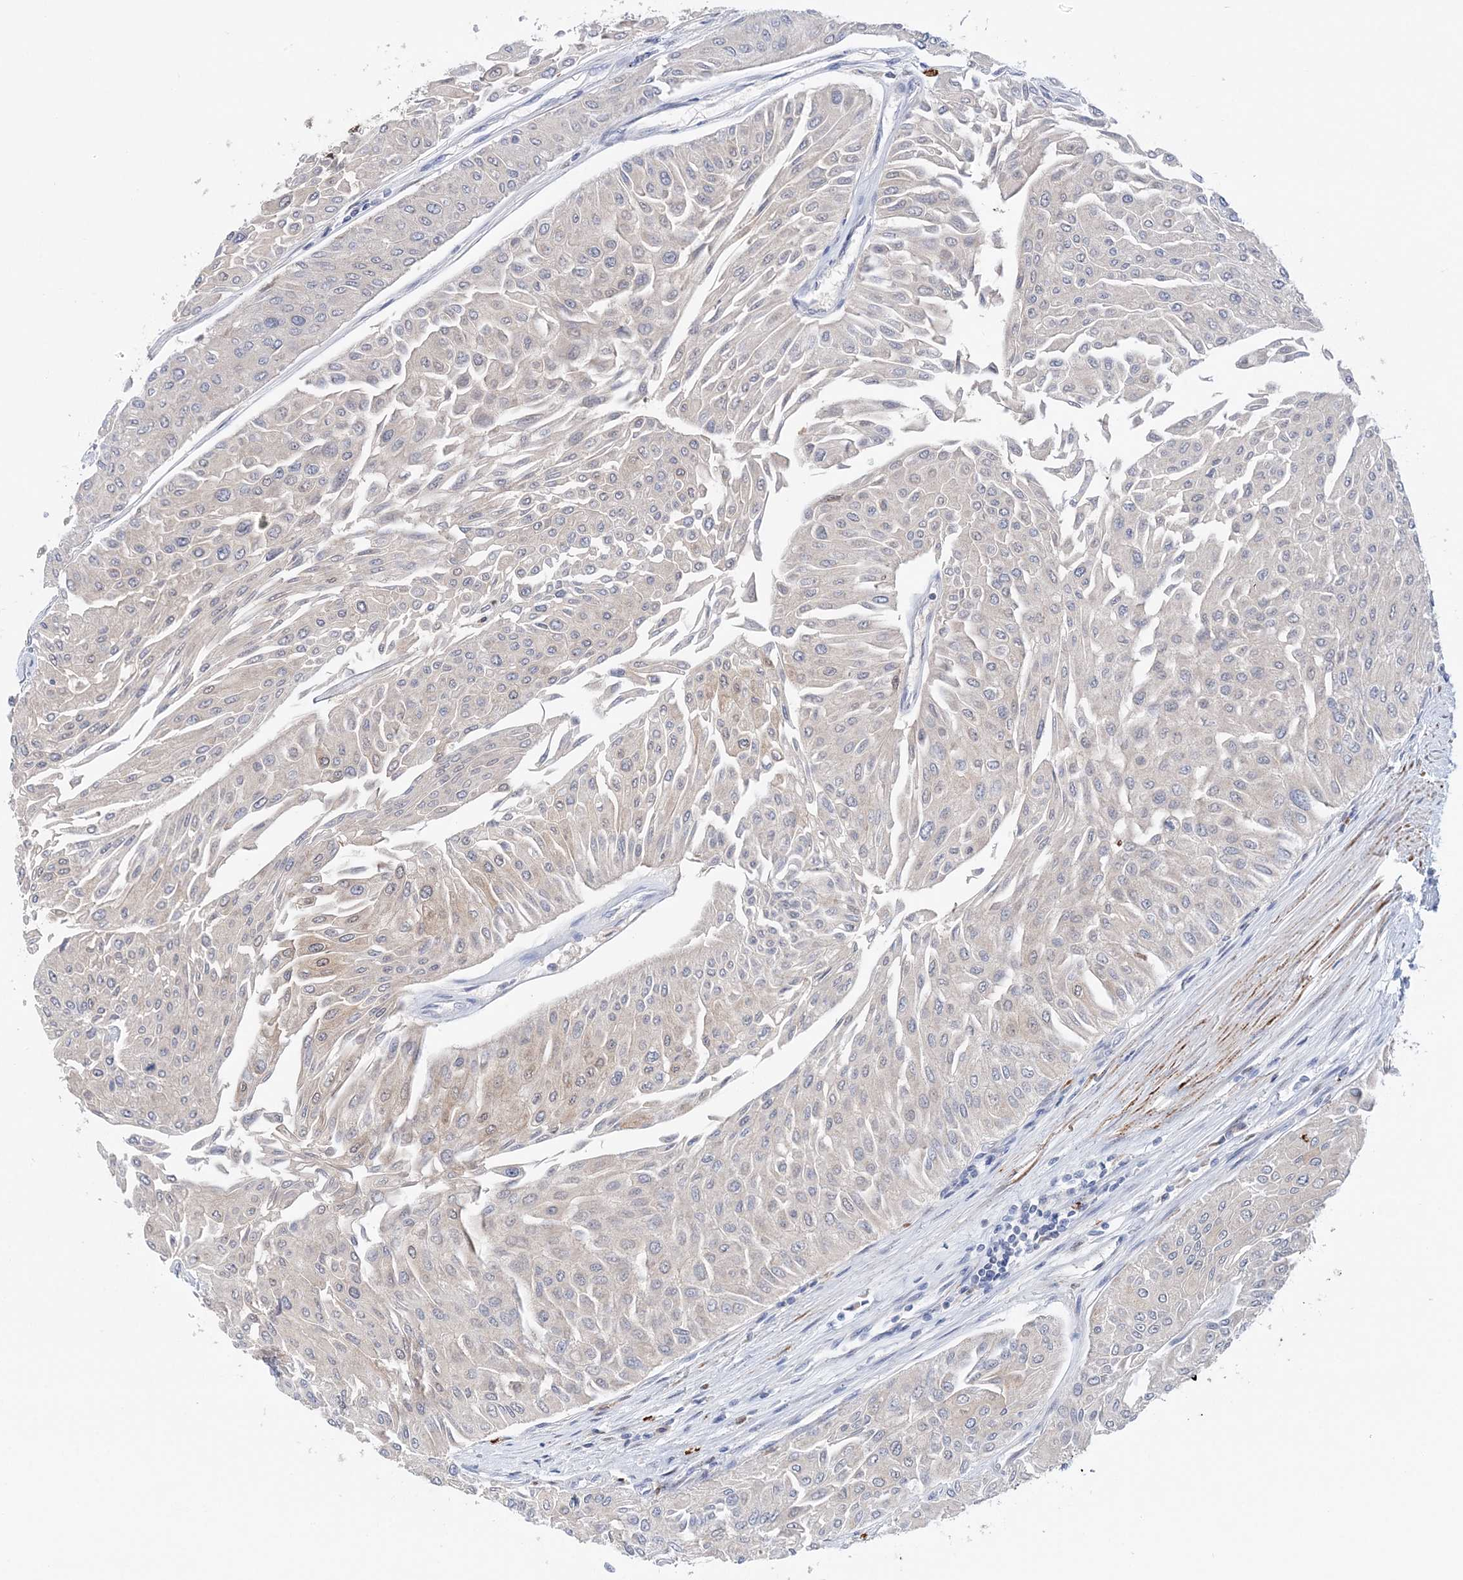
{"staining": {"intensity": "negative", "quantity": "none", "location": "none"}, "tissue": "urothelial cancer", "cell_type": "Tumor cells", "image_type": "cancer", "snomed": [{"axis": "morphology", "description": "Urothelial carcinoma, Low grade"}, {"axis": "topography", "description": "Urinary bladder"}], "caption": "This micrograph is of low-grade urothelial carcinoma stained with immunohistochemistry to label a protein in brown with the nuclei are counter-stained blue. There is no staining in tumor cells.", "gene": "NIT2", "patient": {"sex": "male", "age": 67}}